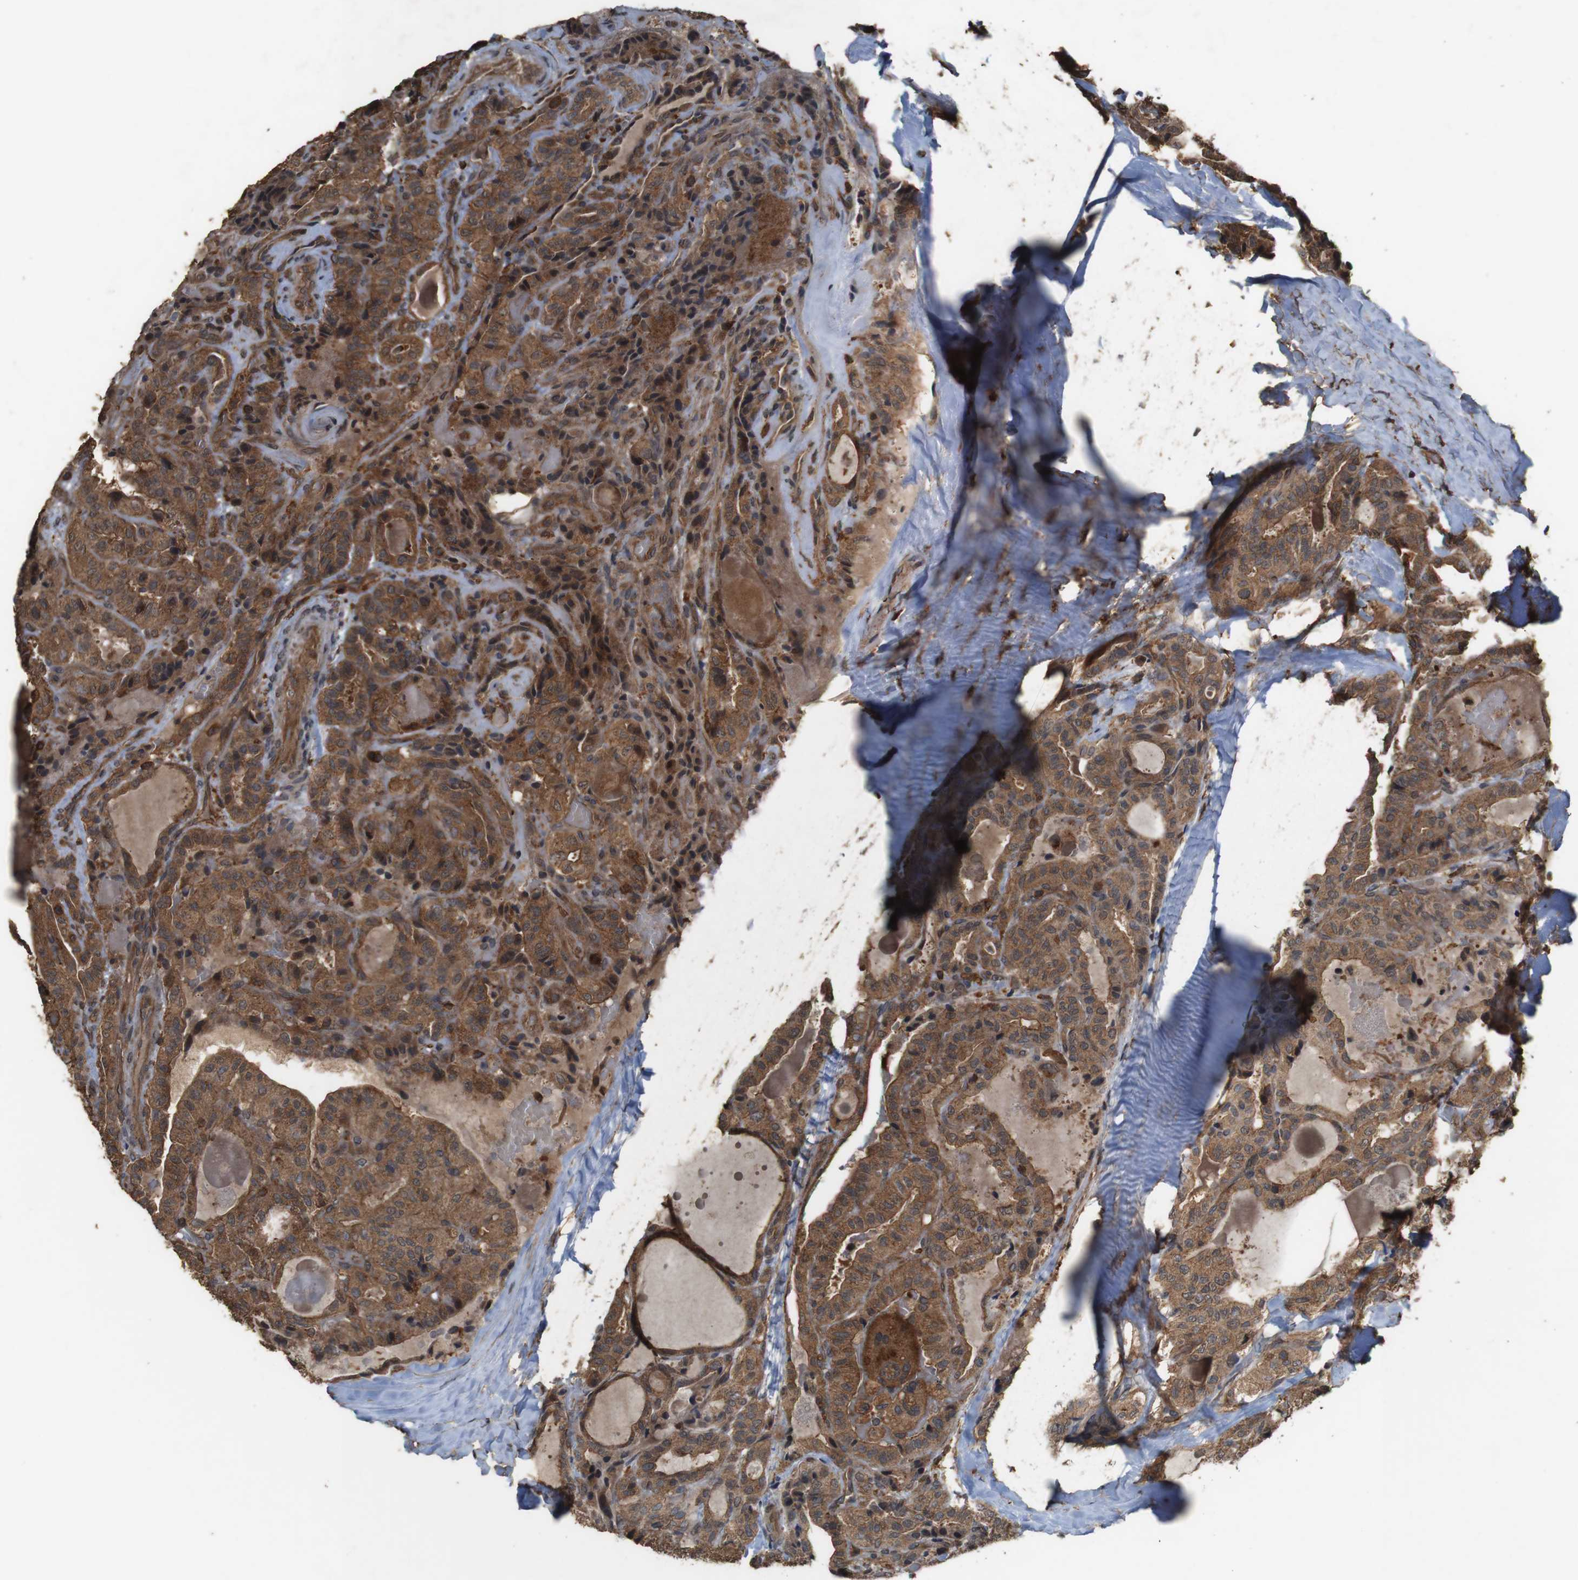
{"staining": {"intensity": "strong", "quantity": ">75%", "location": "cytoplasmic/membranous"}, "tissue": "thyroid cancer", "cell_type": "Tumor cells", "image_type": "cancer", "snomed": [{"axis": "morphology", "description": "Papillary adenocarcinoma, NOS"}, {"axis": "topography", "description": "Thyroid gland"}], "caption": "This is a photomicrograph of immunohistochemistry staining of thyroid papillary adenocarcinoma, which shows strong expression in the cytoplasmic/membranous of tumor cells.", "gene": "BAG4", "patient": {"sex": "male", "age": 77}}